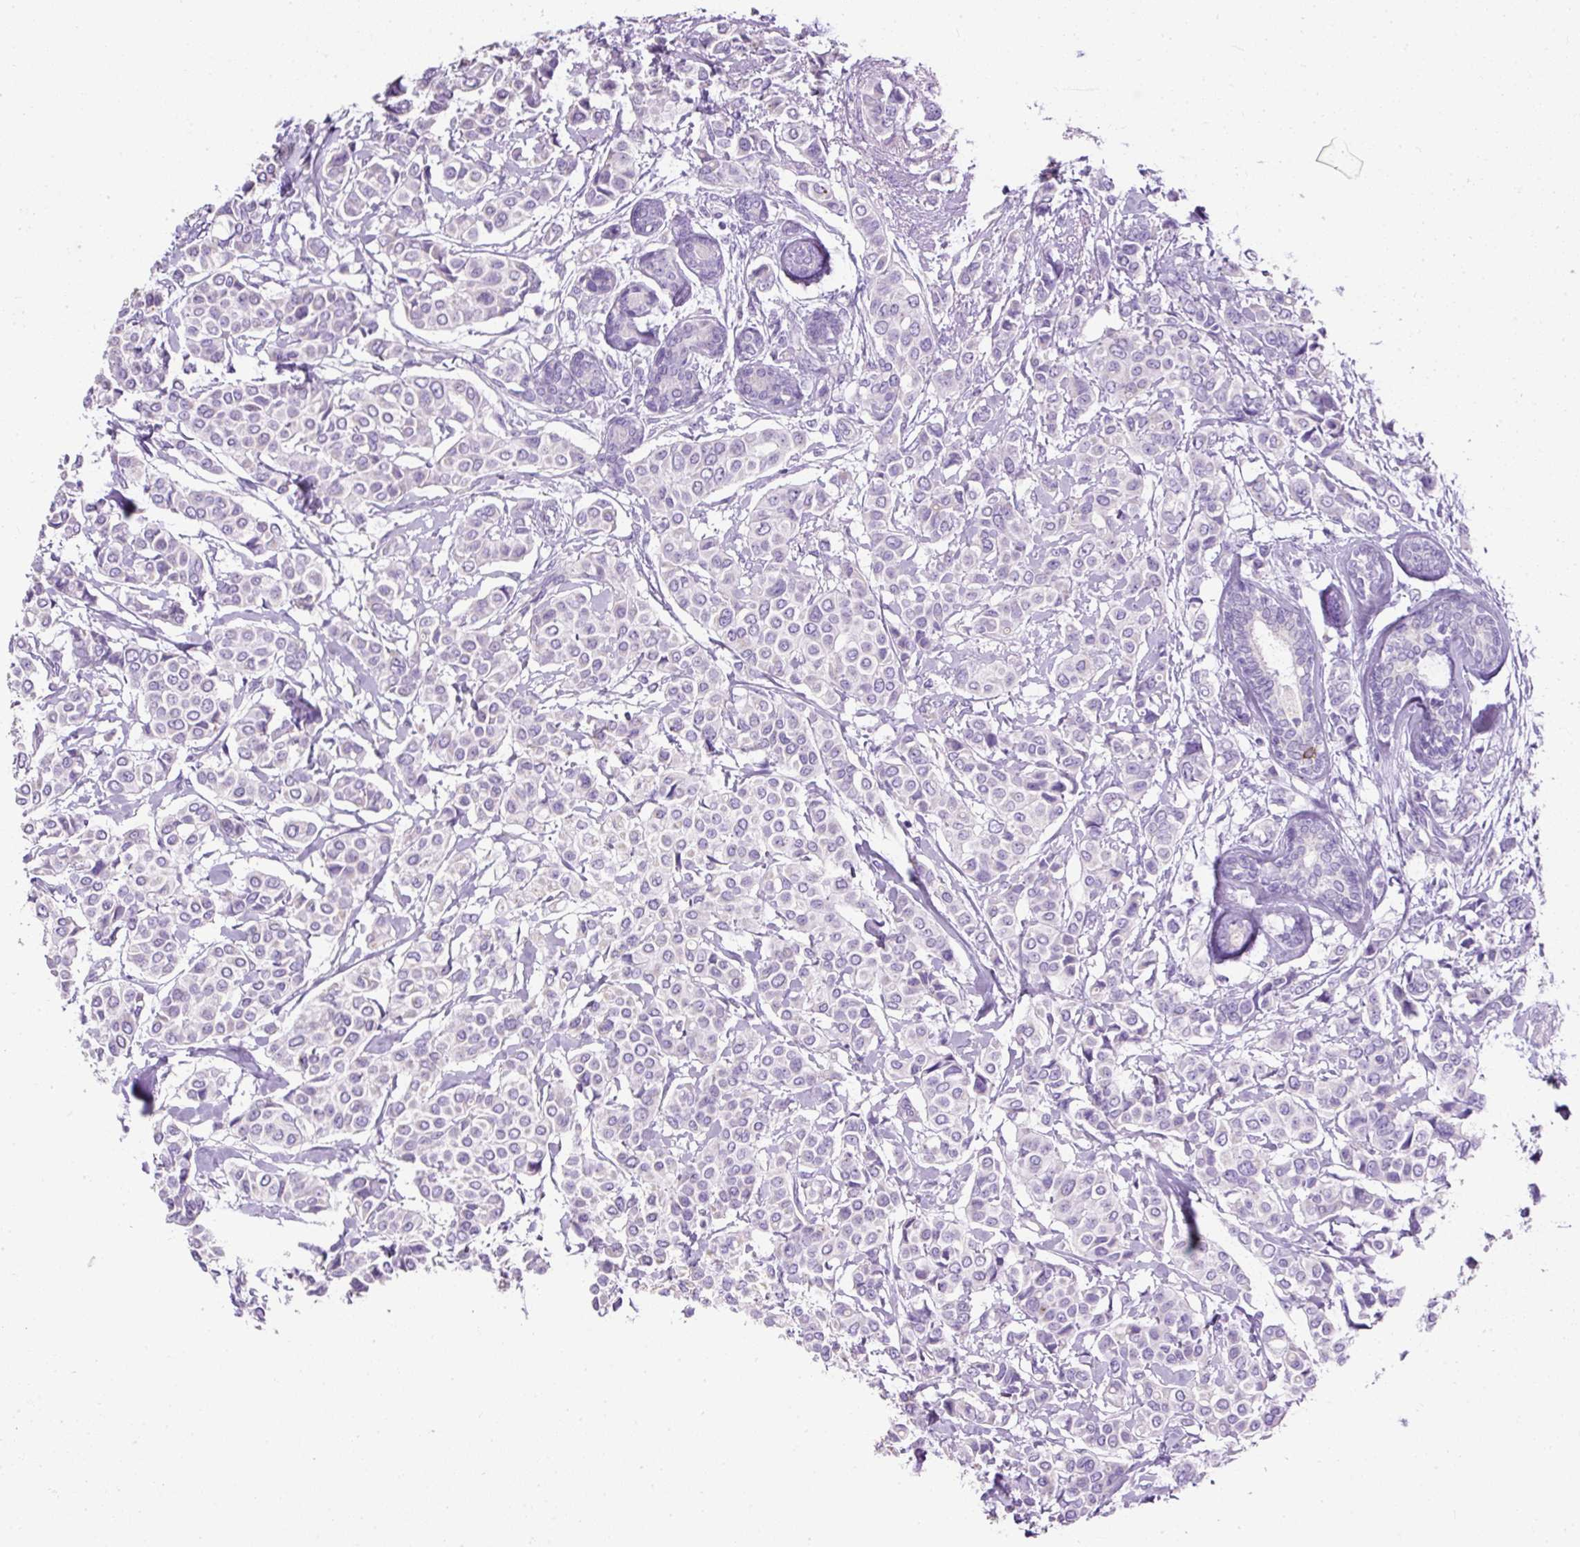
{"staining": {"intensity": "negative", "quantity": "none", "location": "none"}, "tissue": "breast cancer", "cell_type": "Tumor cells", "image_type": "cancer", "snomed": [{"axis": "morphology", "description": "Lobular carcinoma"}, {"axis": "topography", "description": "Breast"}], "caption": "This is an immunohistochemistry (IHC) image of human lobular carcinoma (breast). There is no expression in tumor cells.", "gene": "C2CD4C", "patient": {"sex": "female", "age": 51}}